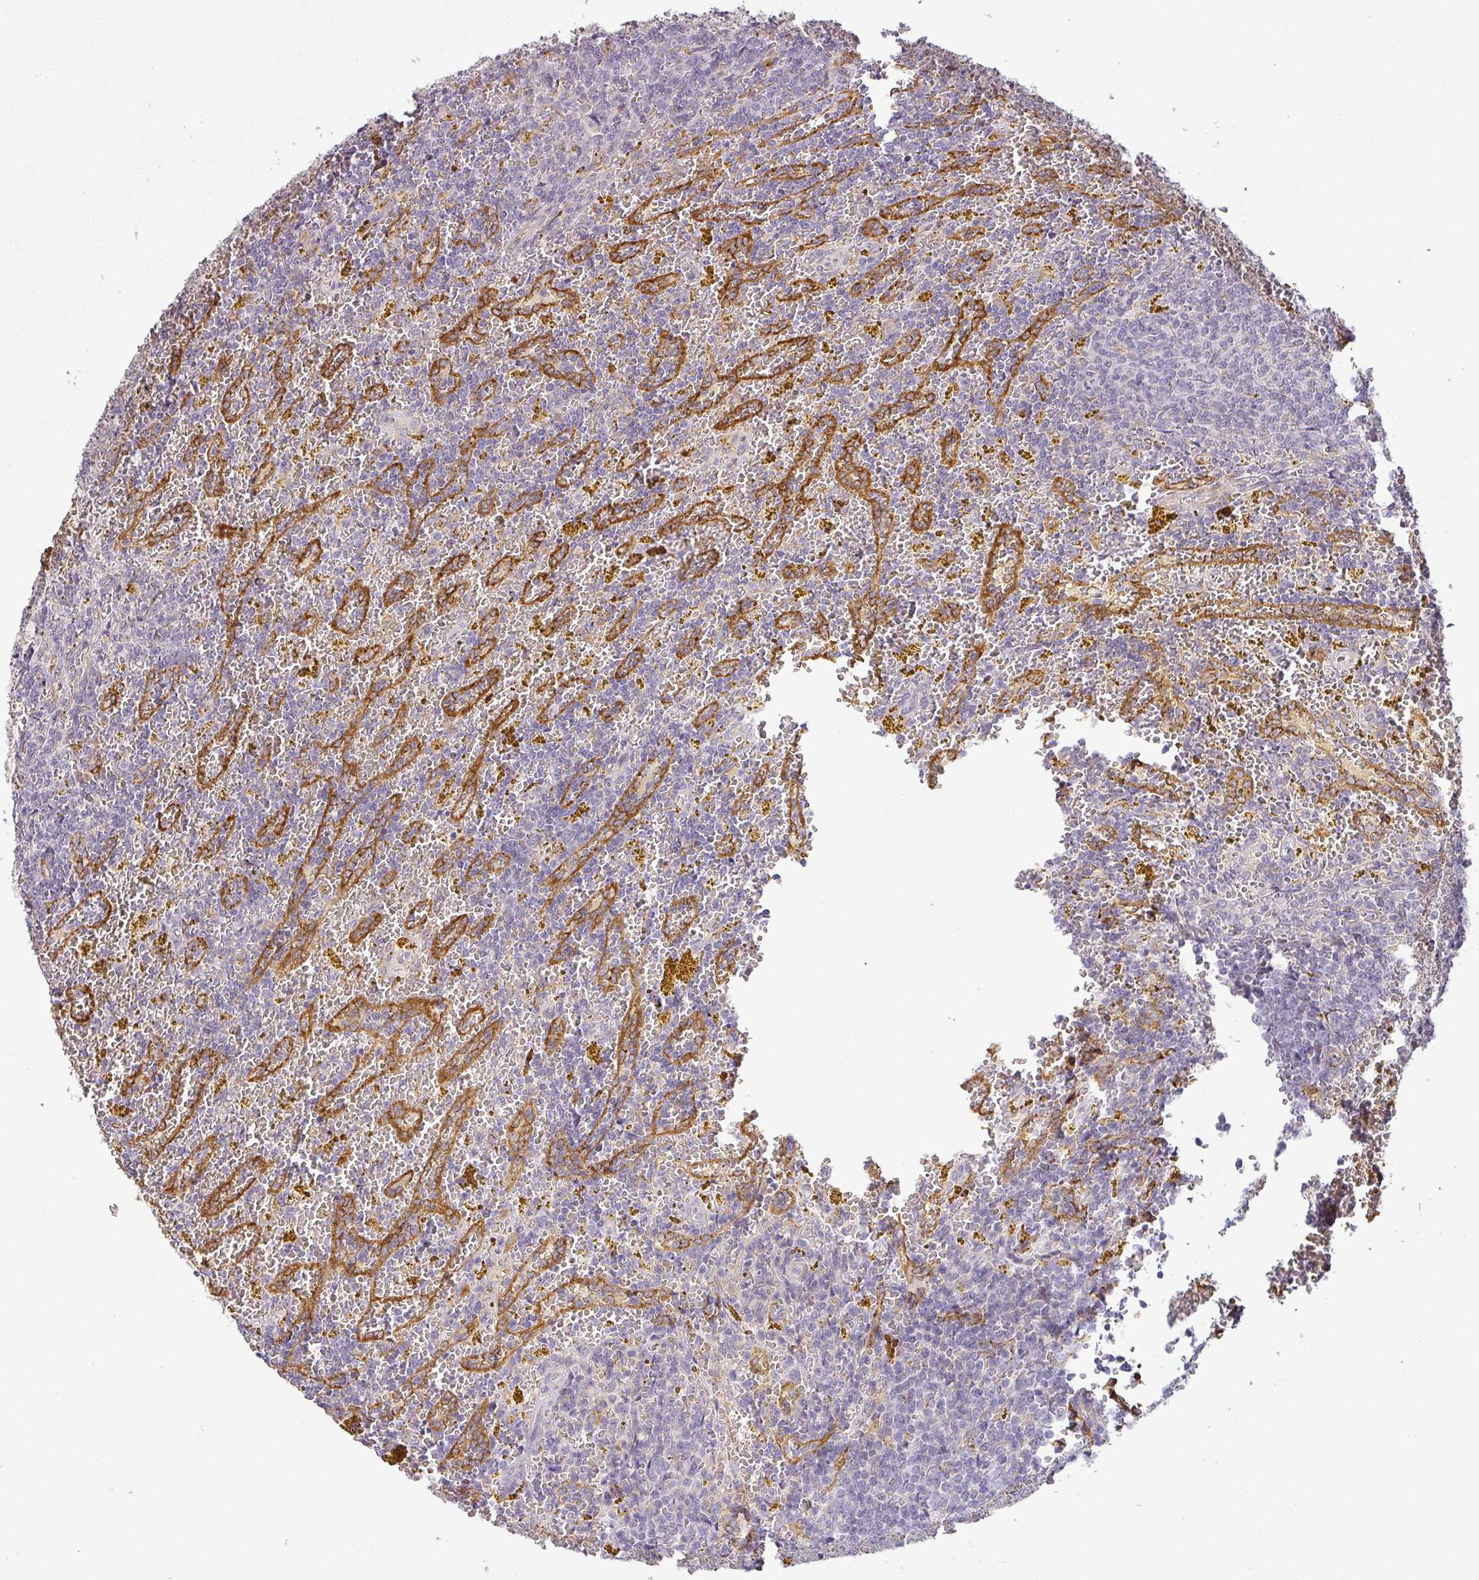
{"staining": {"intensity": "negative", "quantity": "none", "location": "none"}, "tissue": "lymphoma", "cell_type": "Tumor cells", "image_type": "cancer", "snomed": [{"axis": "morphology", "description": "Malignant lymphoma, non-Hodgkin's type, Low grade"}, {"axis": "topography", "description": "Spleen"}, {"axis": "topography", "description": "Lymph node"}], "caption": "Immunohistochemistry image of lymphoma stained for a protein (brown), which displays no expression in tumor cells. (Immunohistochemistry (ihc), brightfield microscopy, high magnification).", "gene": "CCDC144A", "patient": {"sex": "female", "age": 66}}